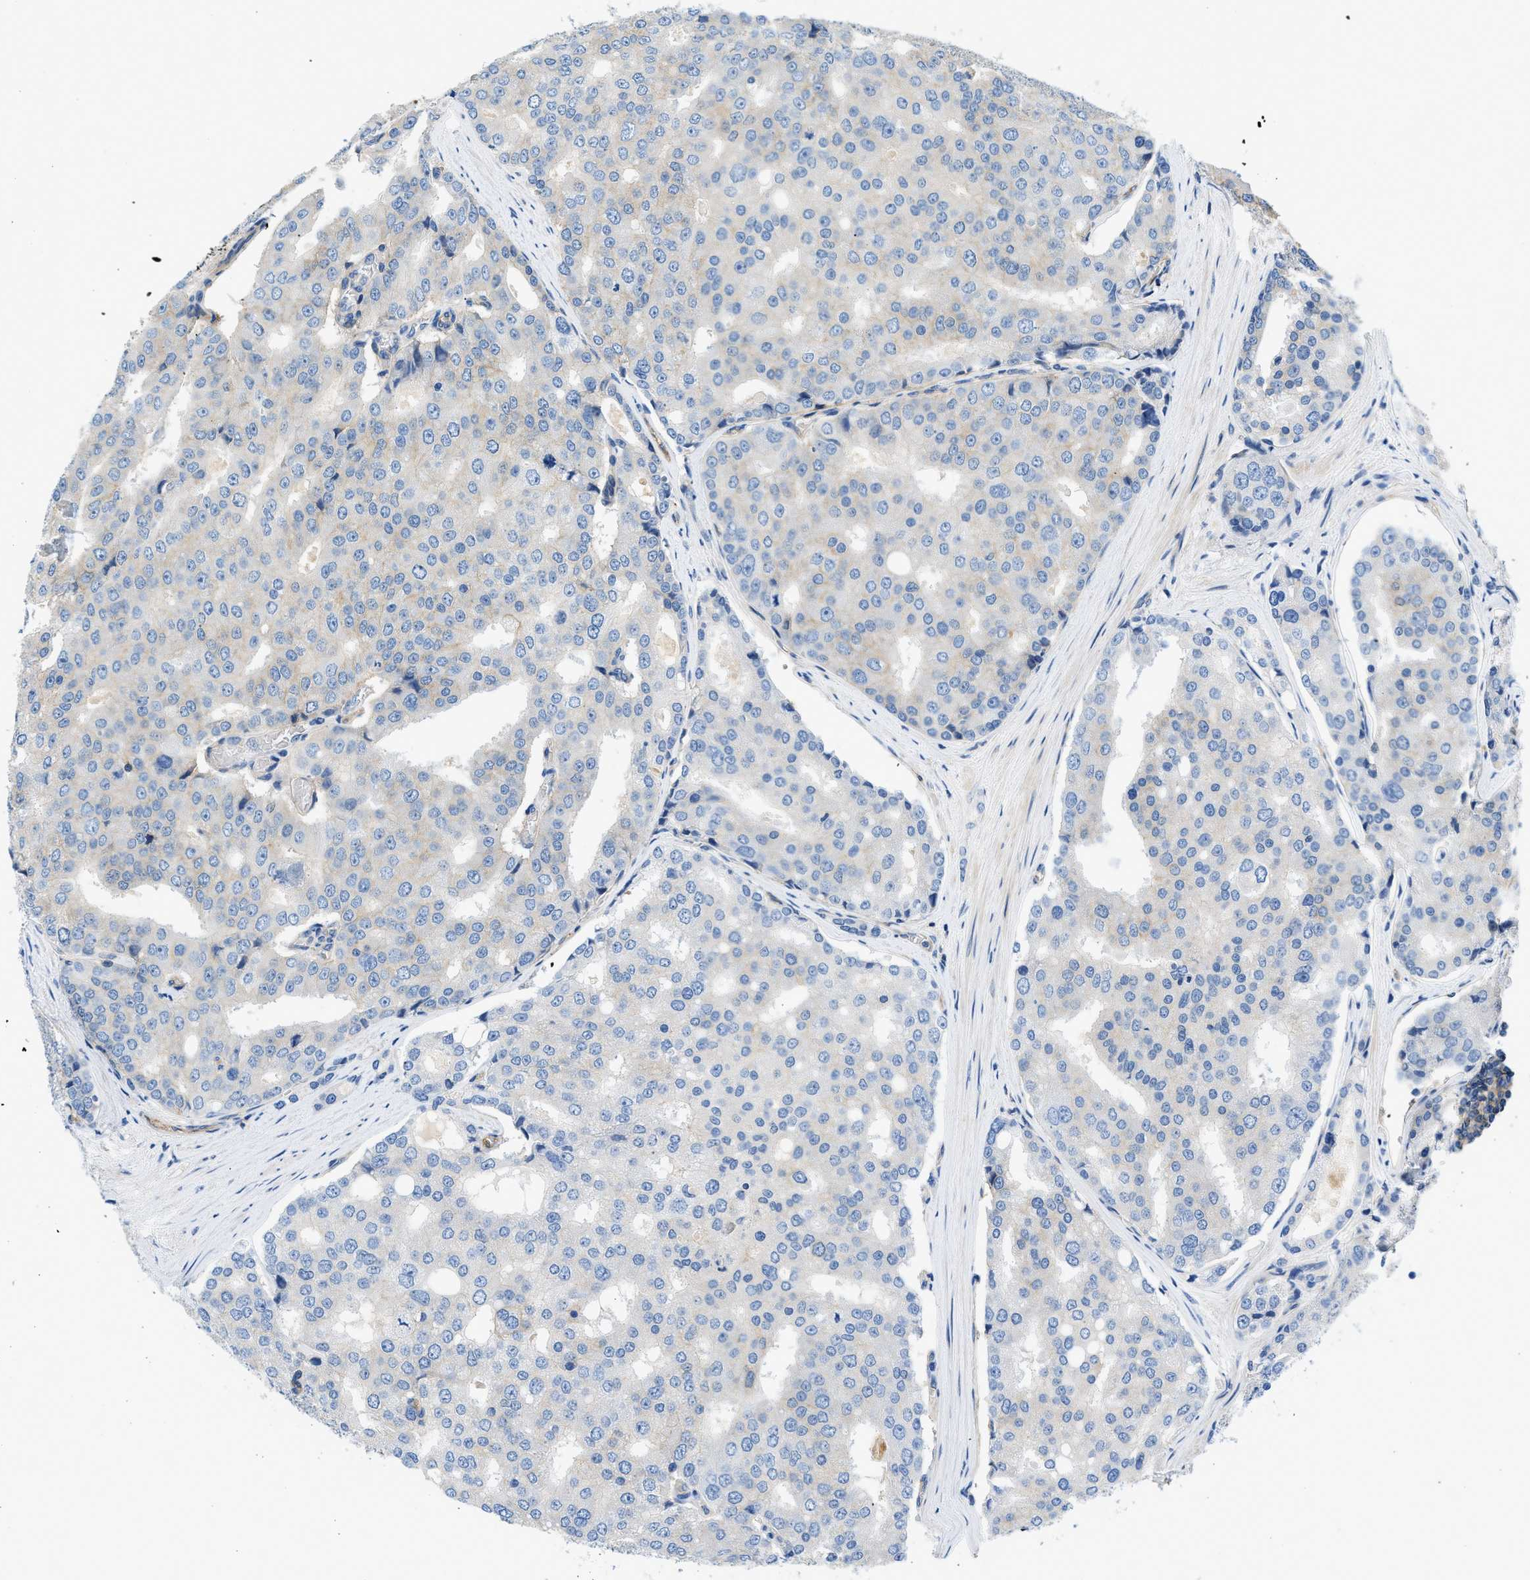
{"staining": {"intensity": "weak", "quantity": "<25%", "location": "cytoplasmic/membranous"}, "tissue": "prostate cancer", "cell_type": "Tumor cells", "image_type": "cancer", "snomed": [{"axis": "morphology", "description": "Adenocarcinoma, High grade"}, {"axis": "topography", "description": "Prostate"}], "caption": "Tumor cells show no significant positivity in prostate cancer.", "gene": "ORAI1", "patient": {"sex": "male", "age": 50}}